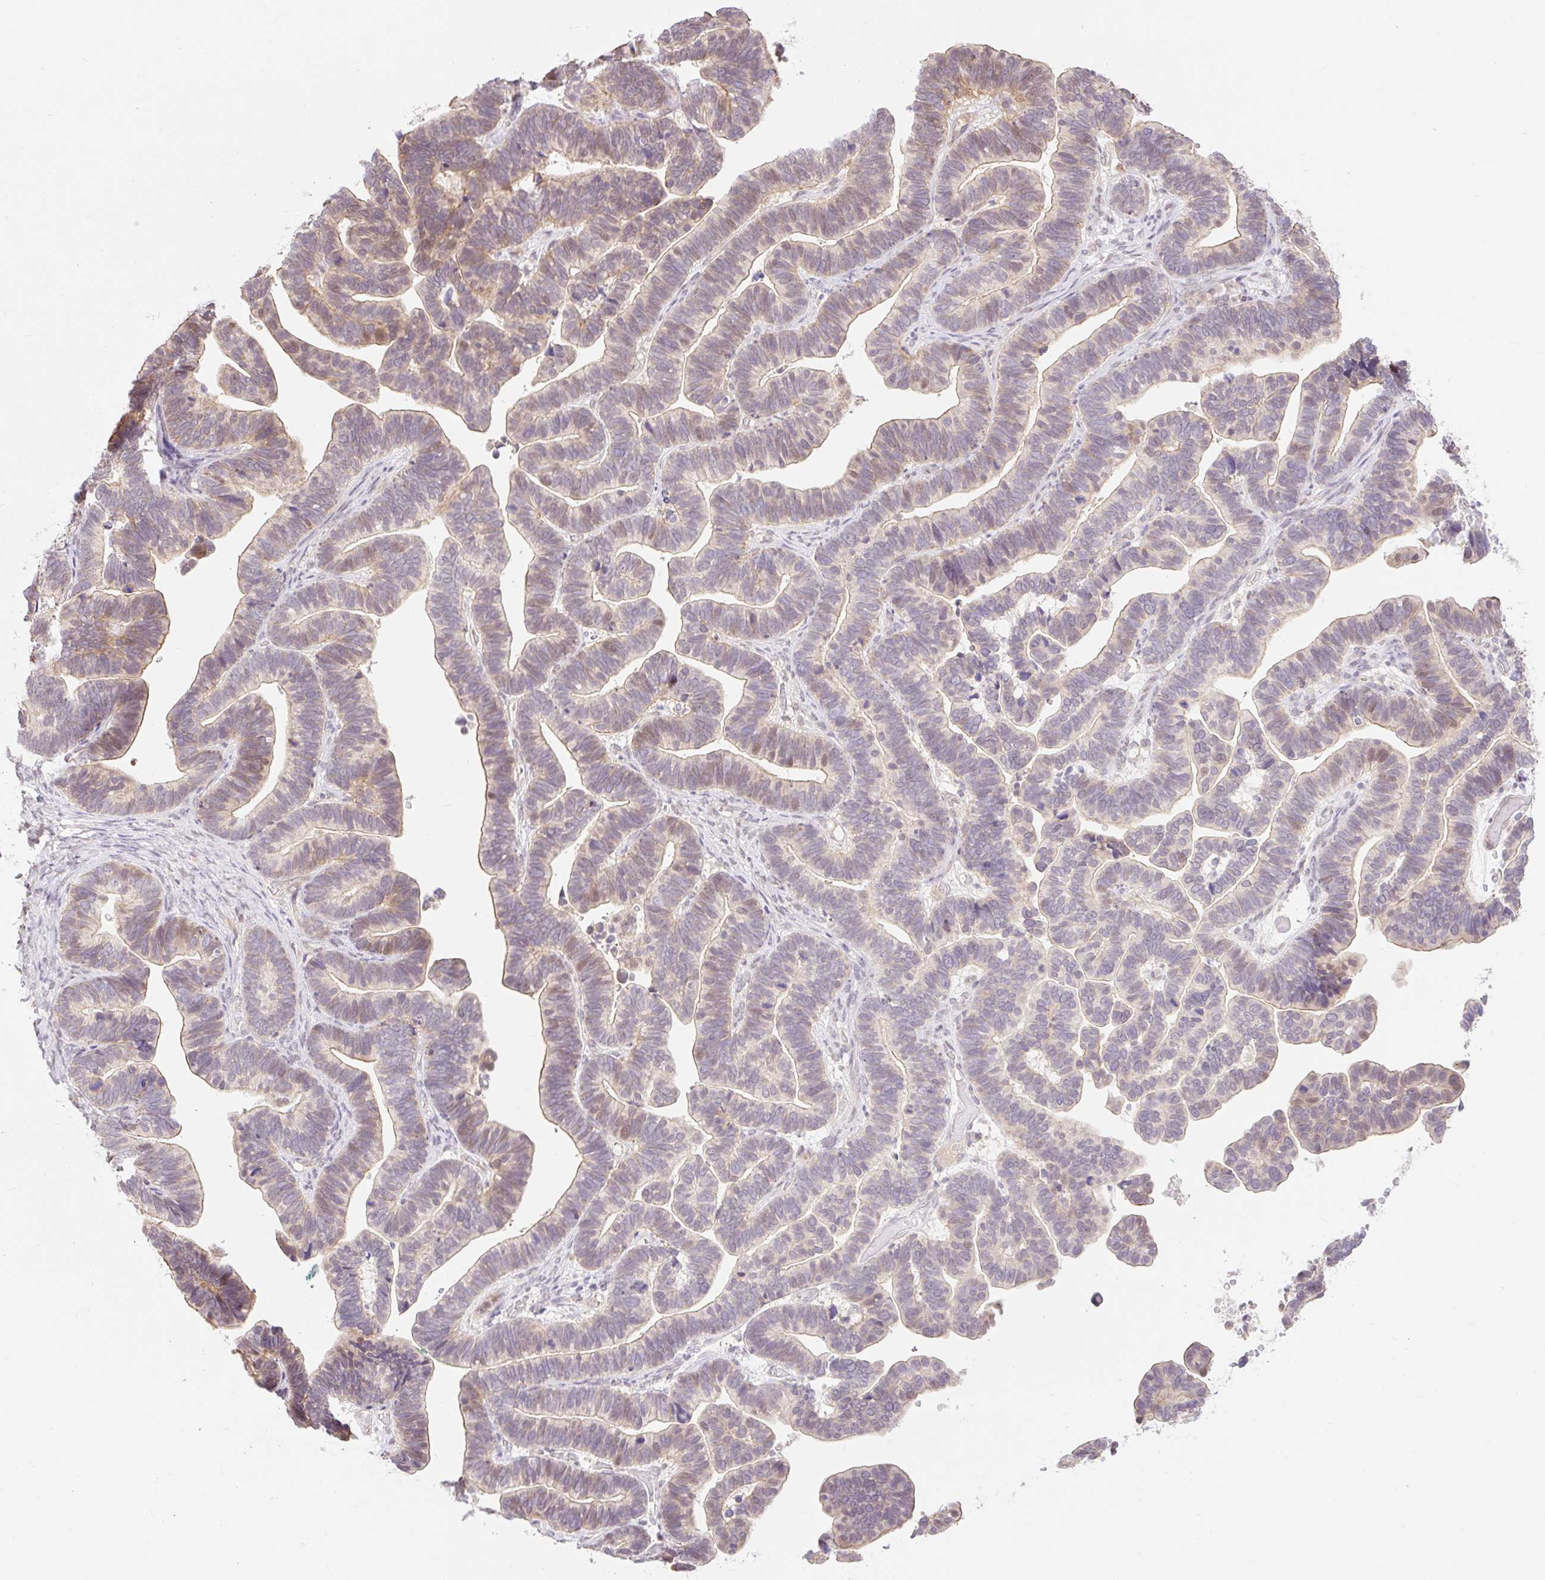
{"staining": {"intensity": "weak", "quantity": "25%-75%", "location": "cytoplasmic/membranous"}, "tissue": "ovarian cancer", "cell_type": "Tumor cells", "image_type": "cancer", "snomed": [{"axis": "morphology", "description": "Cystadenocarcinoma, serous, NOS"}, {"axis": "topography", "description": "Ovary"}], "caption": "This image displays immunohistochemistry (IHC) staining of human ovarian cancer (serous cystadenocarcinoma), with low weak cytoplasmic/membranous staining in approximately 25%-75% of tumor cells.", "gene": "EMC10", "patient": {"sex": "female", "age": 56}}